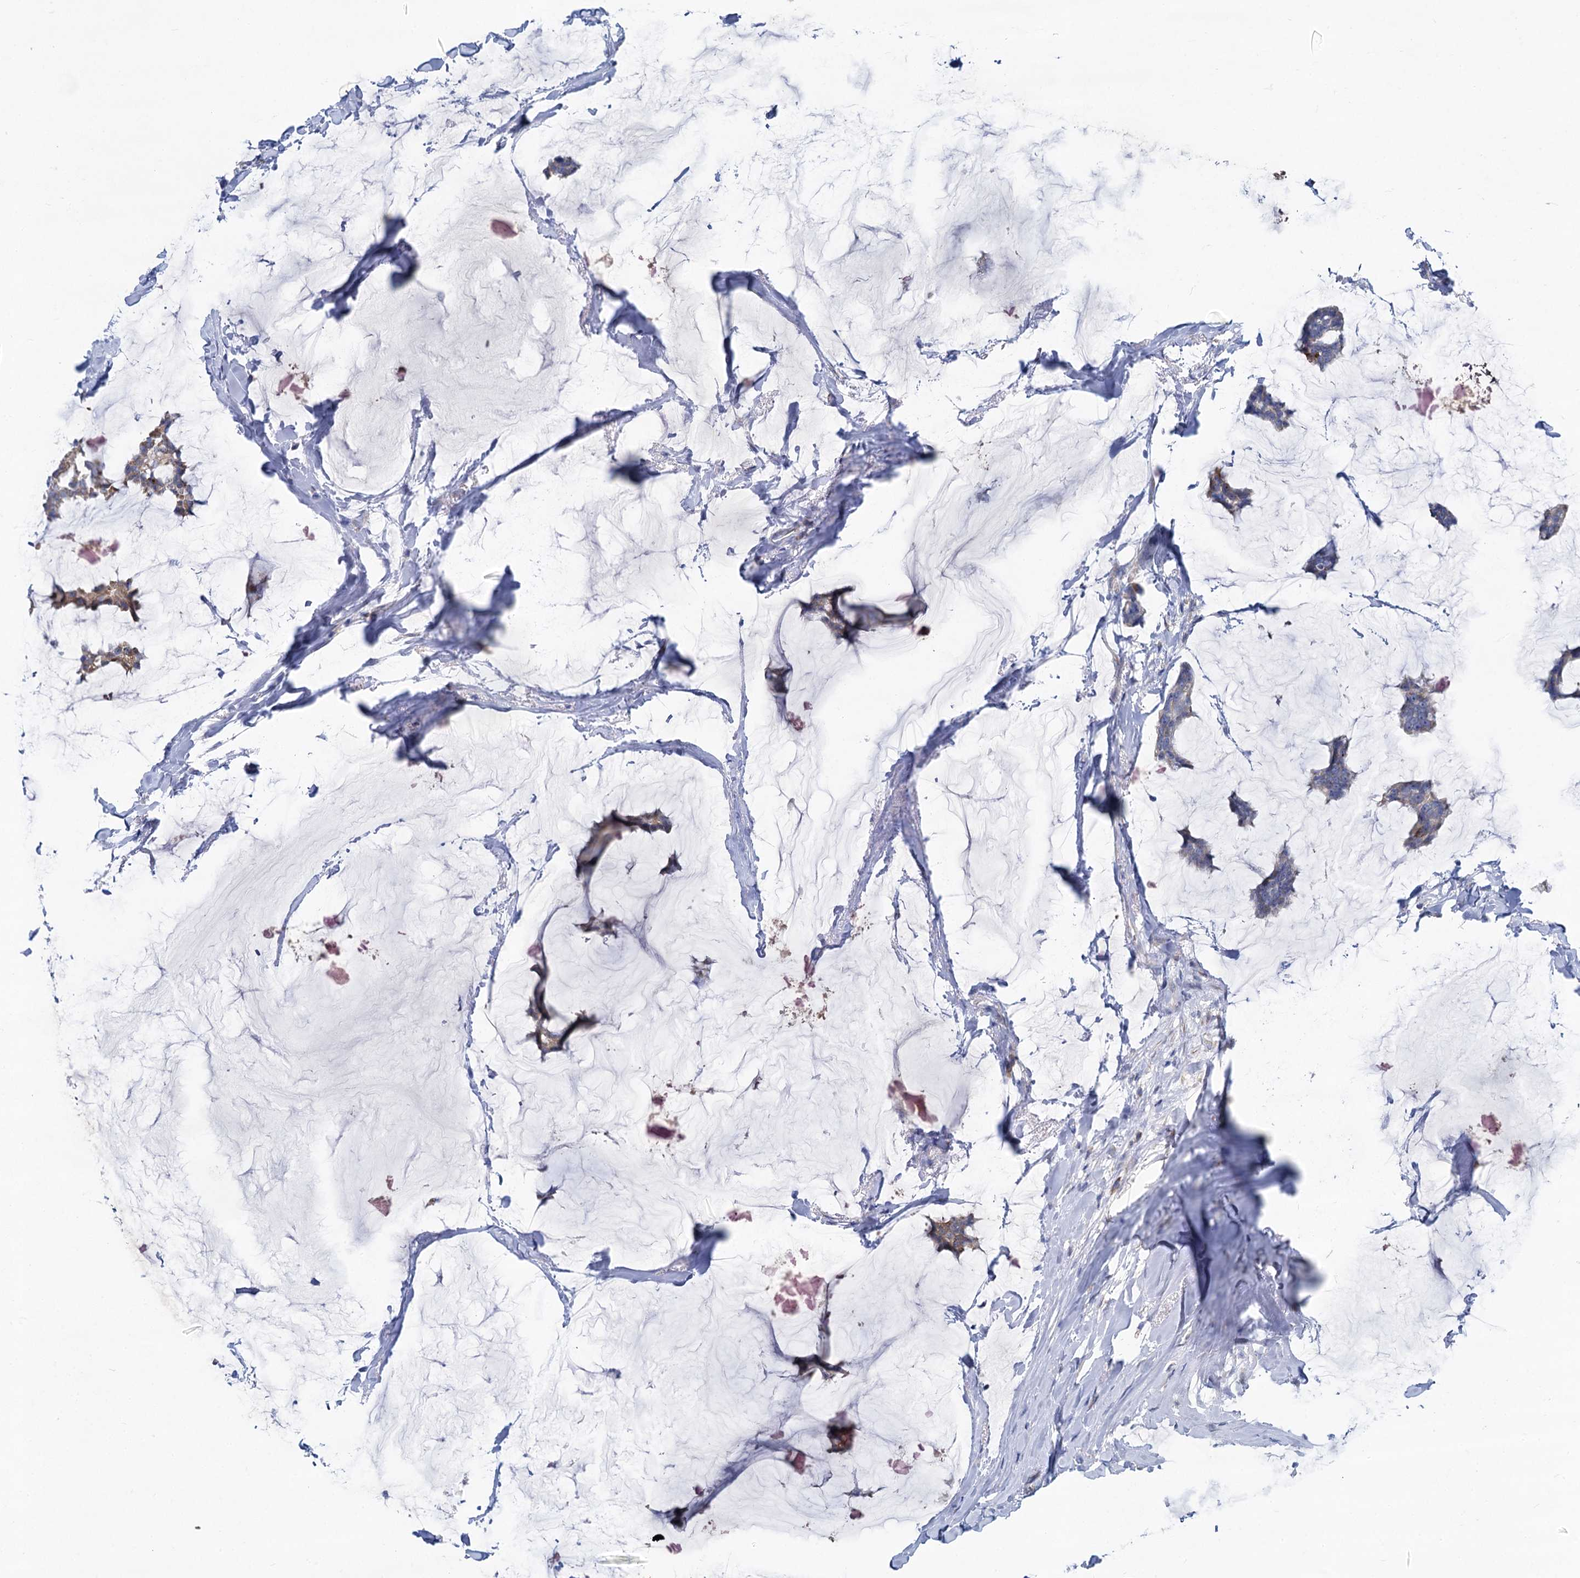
{"staining": {"intensity": "weak", "quantity": "<25%", "location": "cytoplasmic/membranous"}, "tissue": "breast cancer", "cell_type": "Tumor cells", "image_type": "cancer", "snomed": [{"axis": "morphology", "description": "Duct carcinoma"}, {"axis": "topography", "description": "Breast"}], "caption": "IHC of breast cancer reveals no expression in tumor cells.", "gene": "PRSS35", "patient": {"sex": "female", "age": 93}}